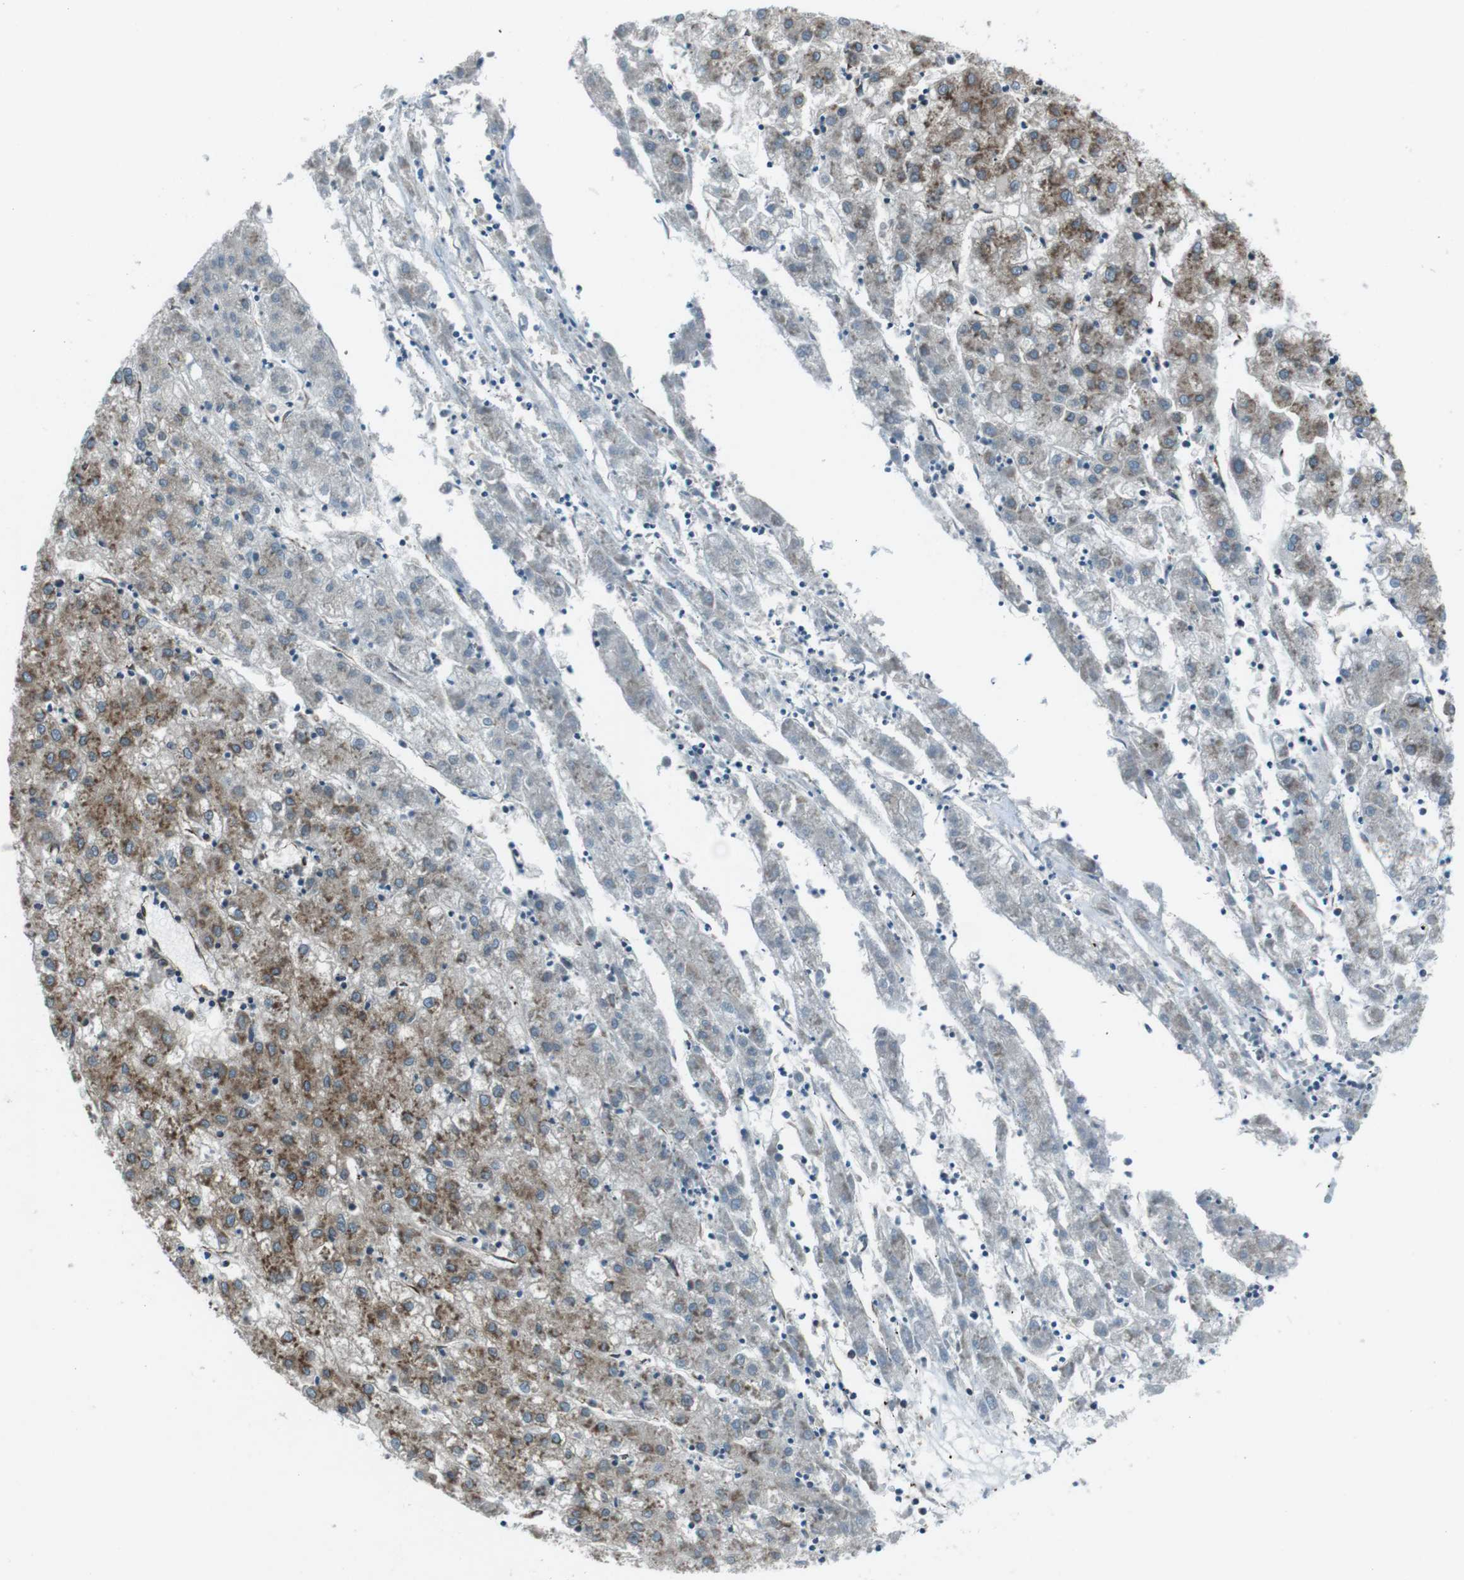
{"staining": {"intensity": "strong", "quantity": "25%-75%", "location": "cytoplasmic/membranous"}, "tissue": "liver cancer", "cell_type": "Tumor cells", "image_type": "cancer", "snomed": [{"axis": "morphology", "description": "Carcinoma, Hepatocellular, NOS"}, {"axis": "topography", "description": "Liver"}], "caption": "DAB immunohistochemical staining of human liver cancer (hepatocellular carcinoma) displays strong cytoplasmic/membranous protein positivity in approximately 25%-75% of tumor cells. (brown staining indicates protein expression, while blue staining denotes nuclei).", "gene": "KTN1", "patient": {"sex": "male", "age": 72}}